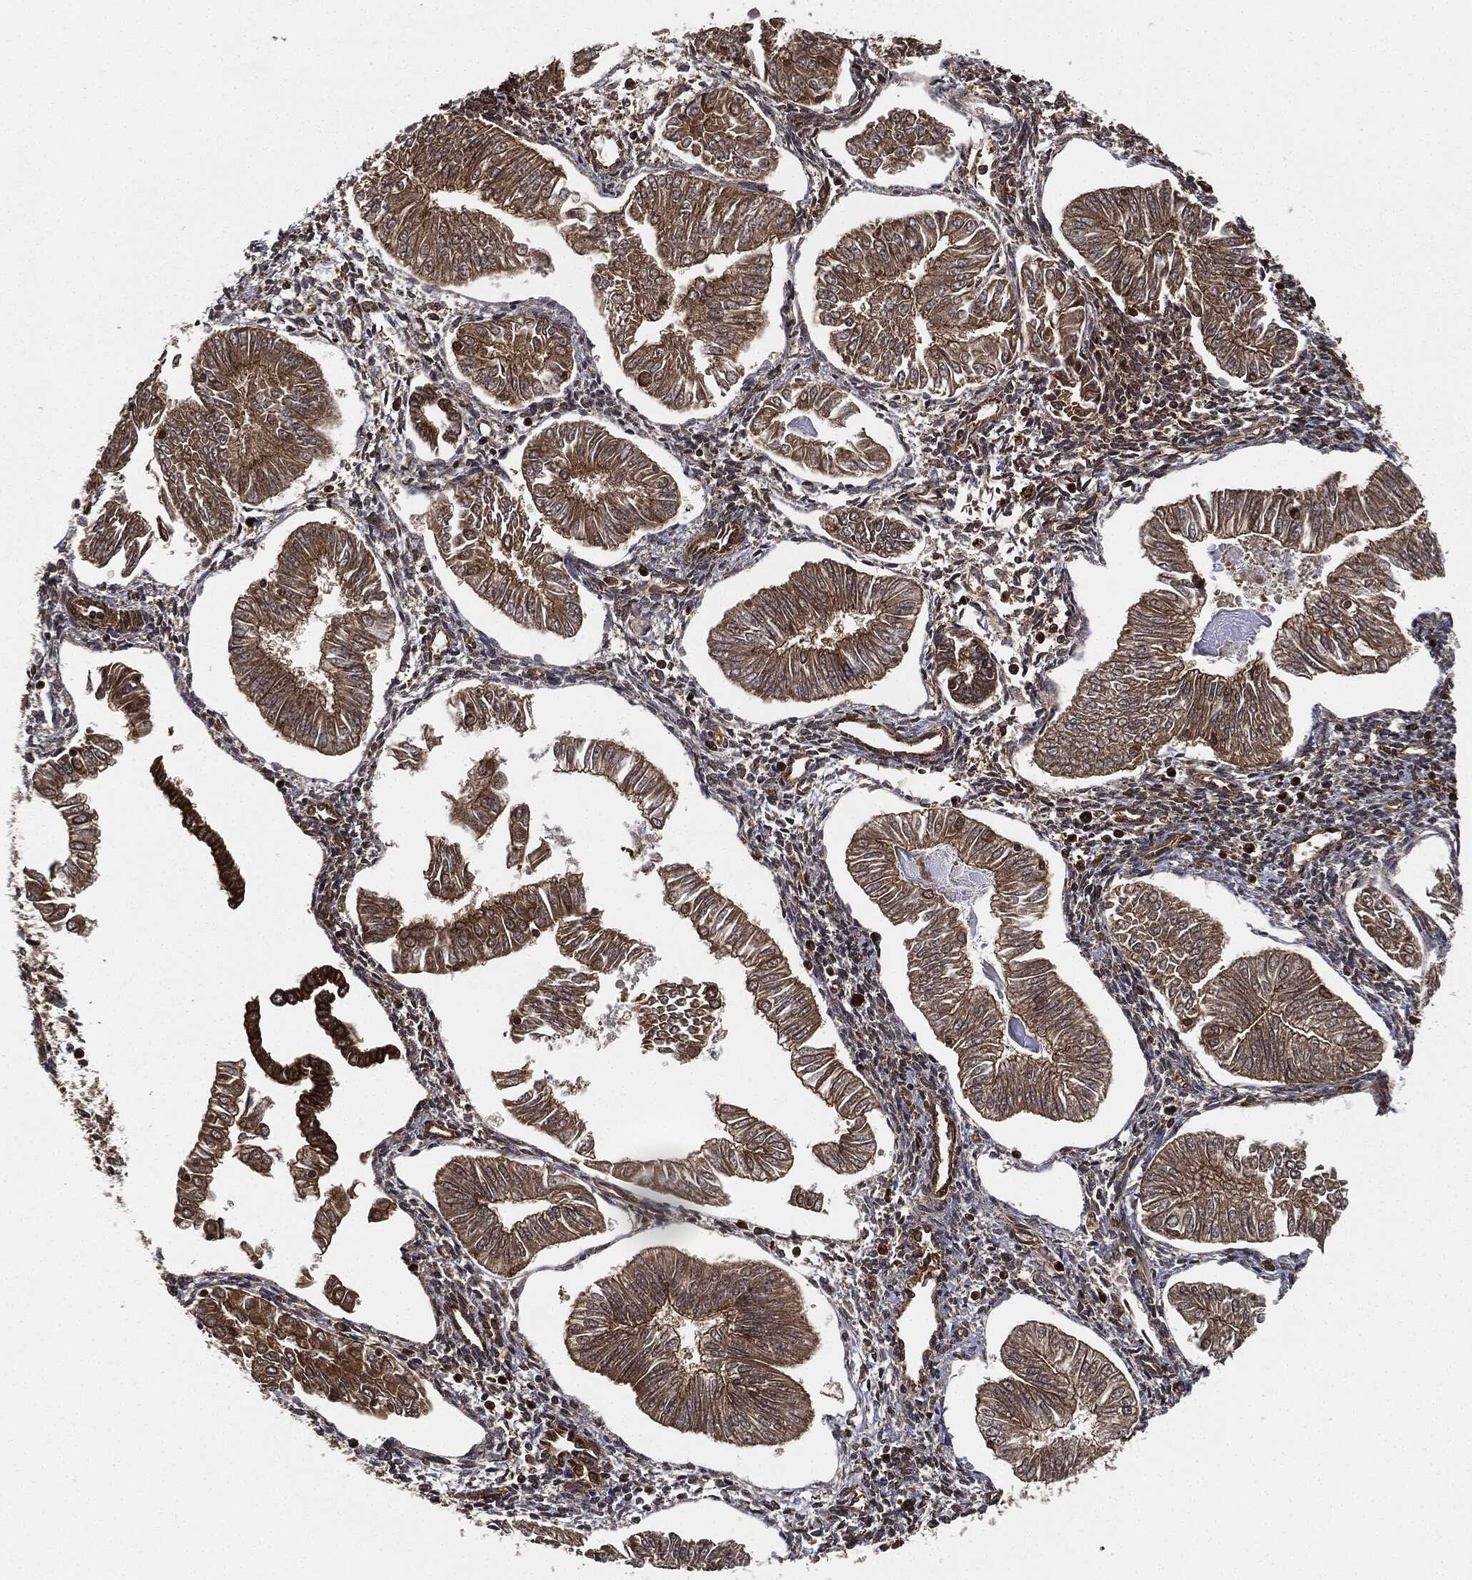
{"staining": {"intensity": "moderate", "quantity": ">75%", "location": "cytoplasmic/membranous"}, "tissue": "endometrial cancer", "cell_type": "Tumor cells", "image_type": "cancer", "snomed": [{"axis": "morphology", "description": "Adenocarcinoma, NOS"}, {"axis": "topography", "description": "Endometrium"}], "caption": "Moderate cytoplasmic/membranous expression is seen in about >75% of tumor cells in endometrial adenocarcinoma.", "gene": "CEP290", "patient": {"sex": "female", "age": 53}}